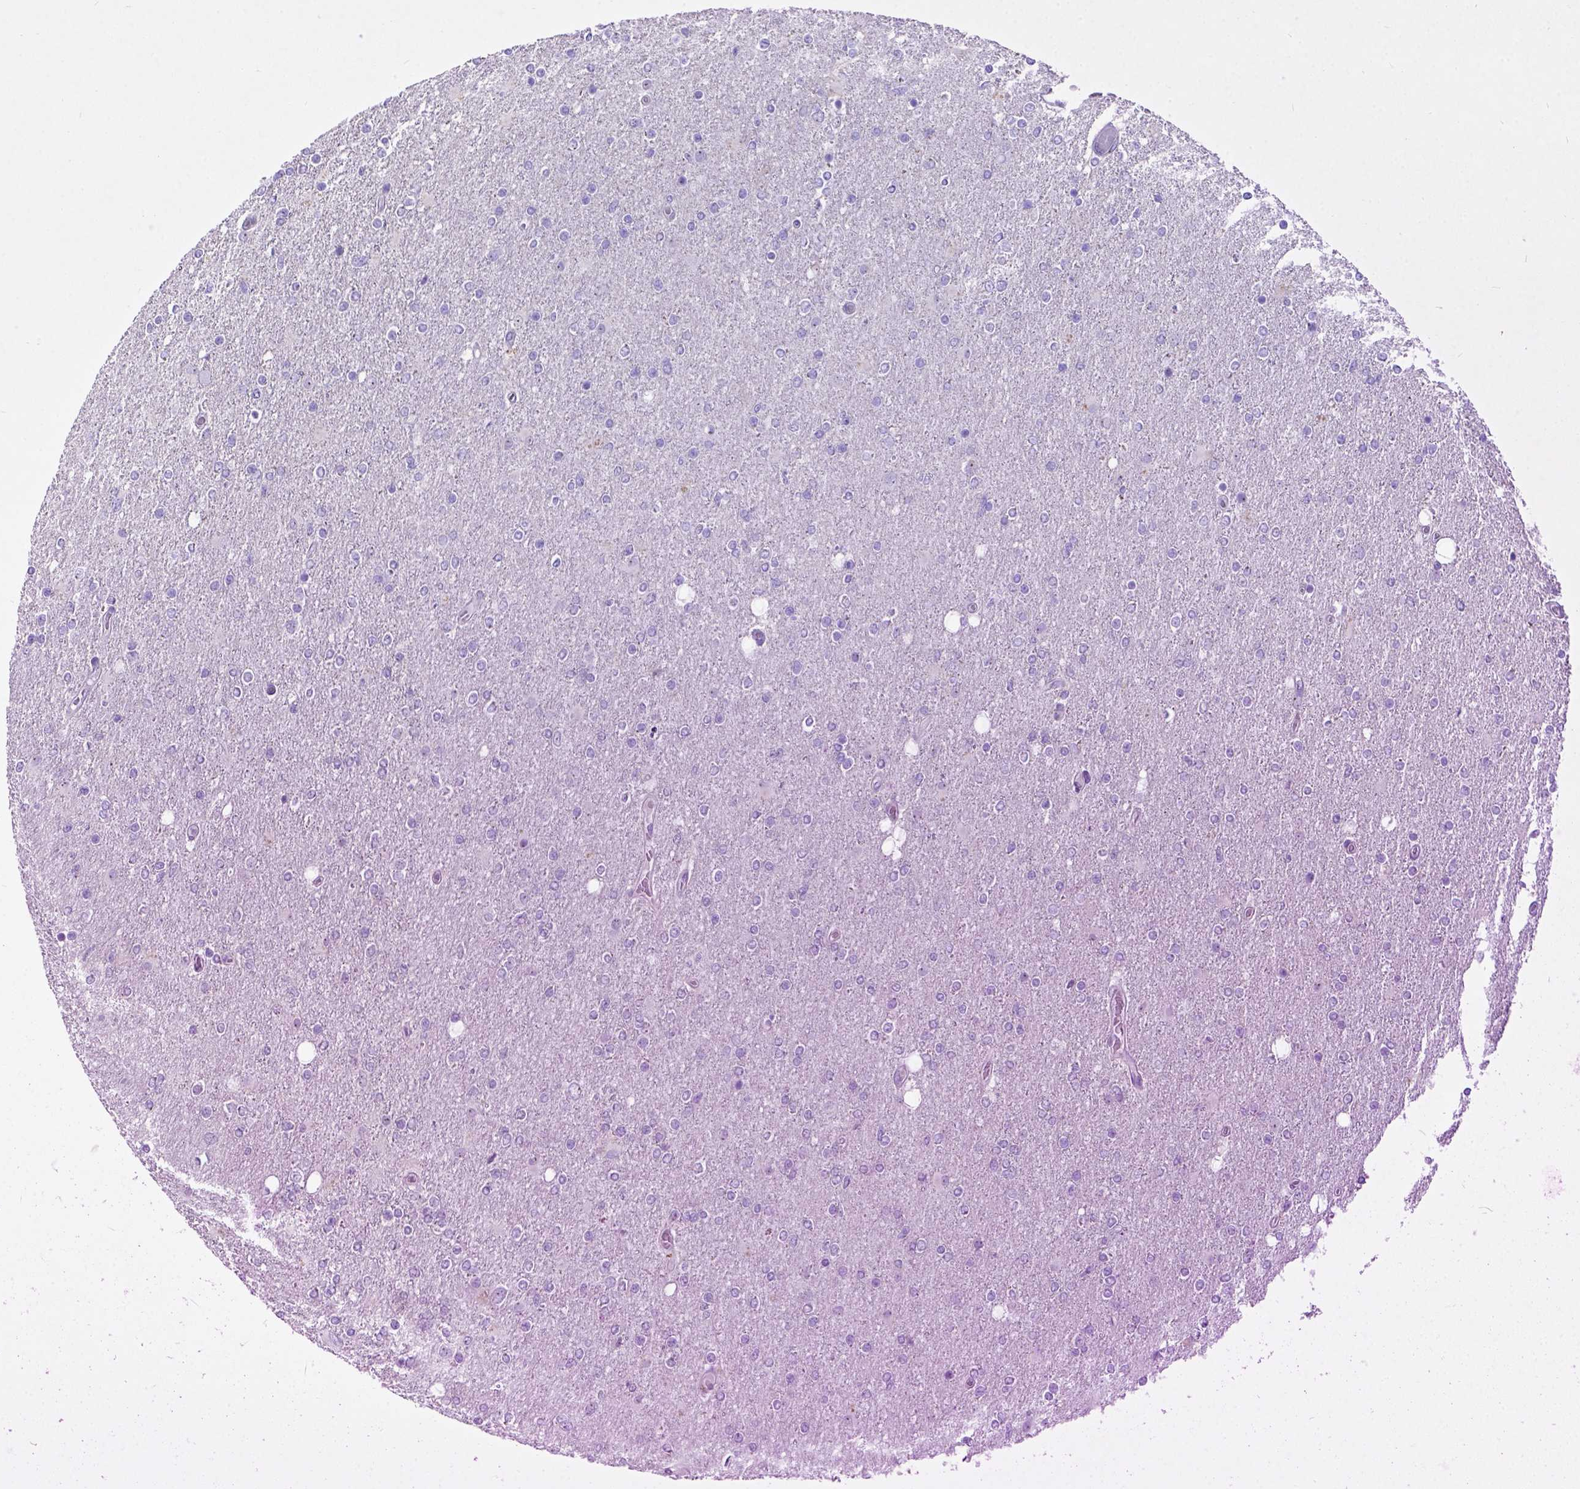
{"staining": {"intensity": "negative", "quantity": "none", "location": "none"}, "tissue": "glioma", "cell_type": "Tumor cells", "image_type": "cancer", "snomed": [{"axis": "morphology", "description": "Glioma, malignant, High grade"}, {"axis": "topography", "description": "Cerebral cortex"}], "caption": "Tumor cells show no significant staining in malignant glioma (high-grade).", "gene": "UTP4", "patient": {"sex": "male", "age": 70}}